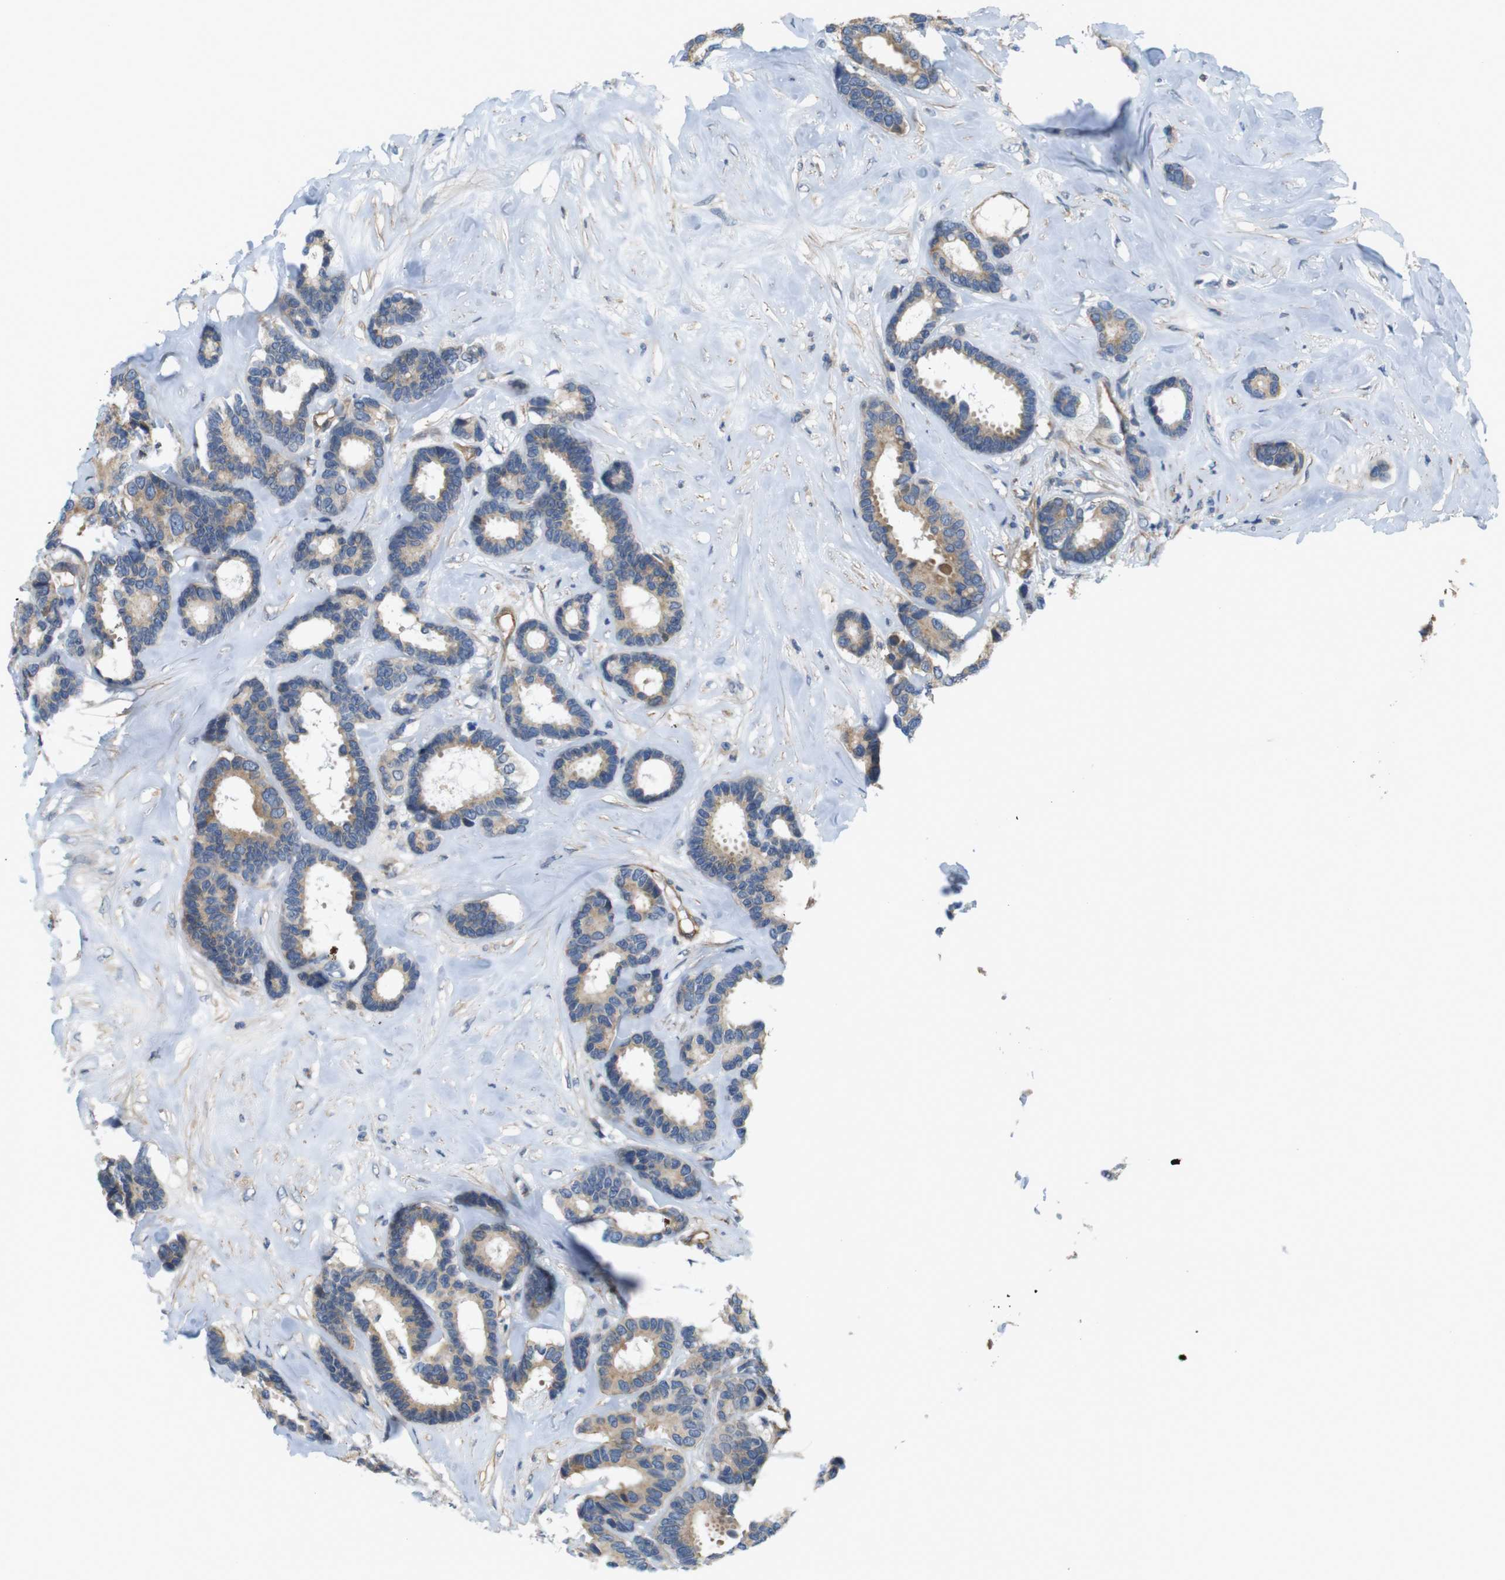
{"staining": {"intensity": "weak", "quantity": ">75%", "location": "cytoplasmic/membranous"}, "tissue": "breast cancer", "cell_type": "Tumor cells", "image_type": "cancer", "snomed": [{"axis": "morphology", "description": "Duct carcinoma"}, {"axis": "topography", "description": "Breast"}], "caption": "Breast cancer was stained to show a protein in brown. There is low levels of weak cytoplasmic/membranous positivity in about >75% of tumor cells.", "gene": "BVES", "patient": {"sex": "female", "age": 87}}